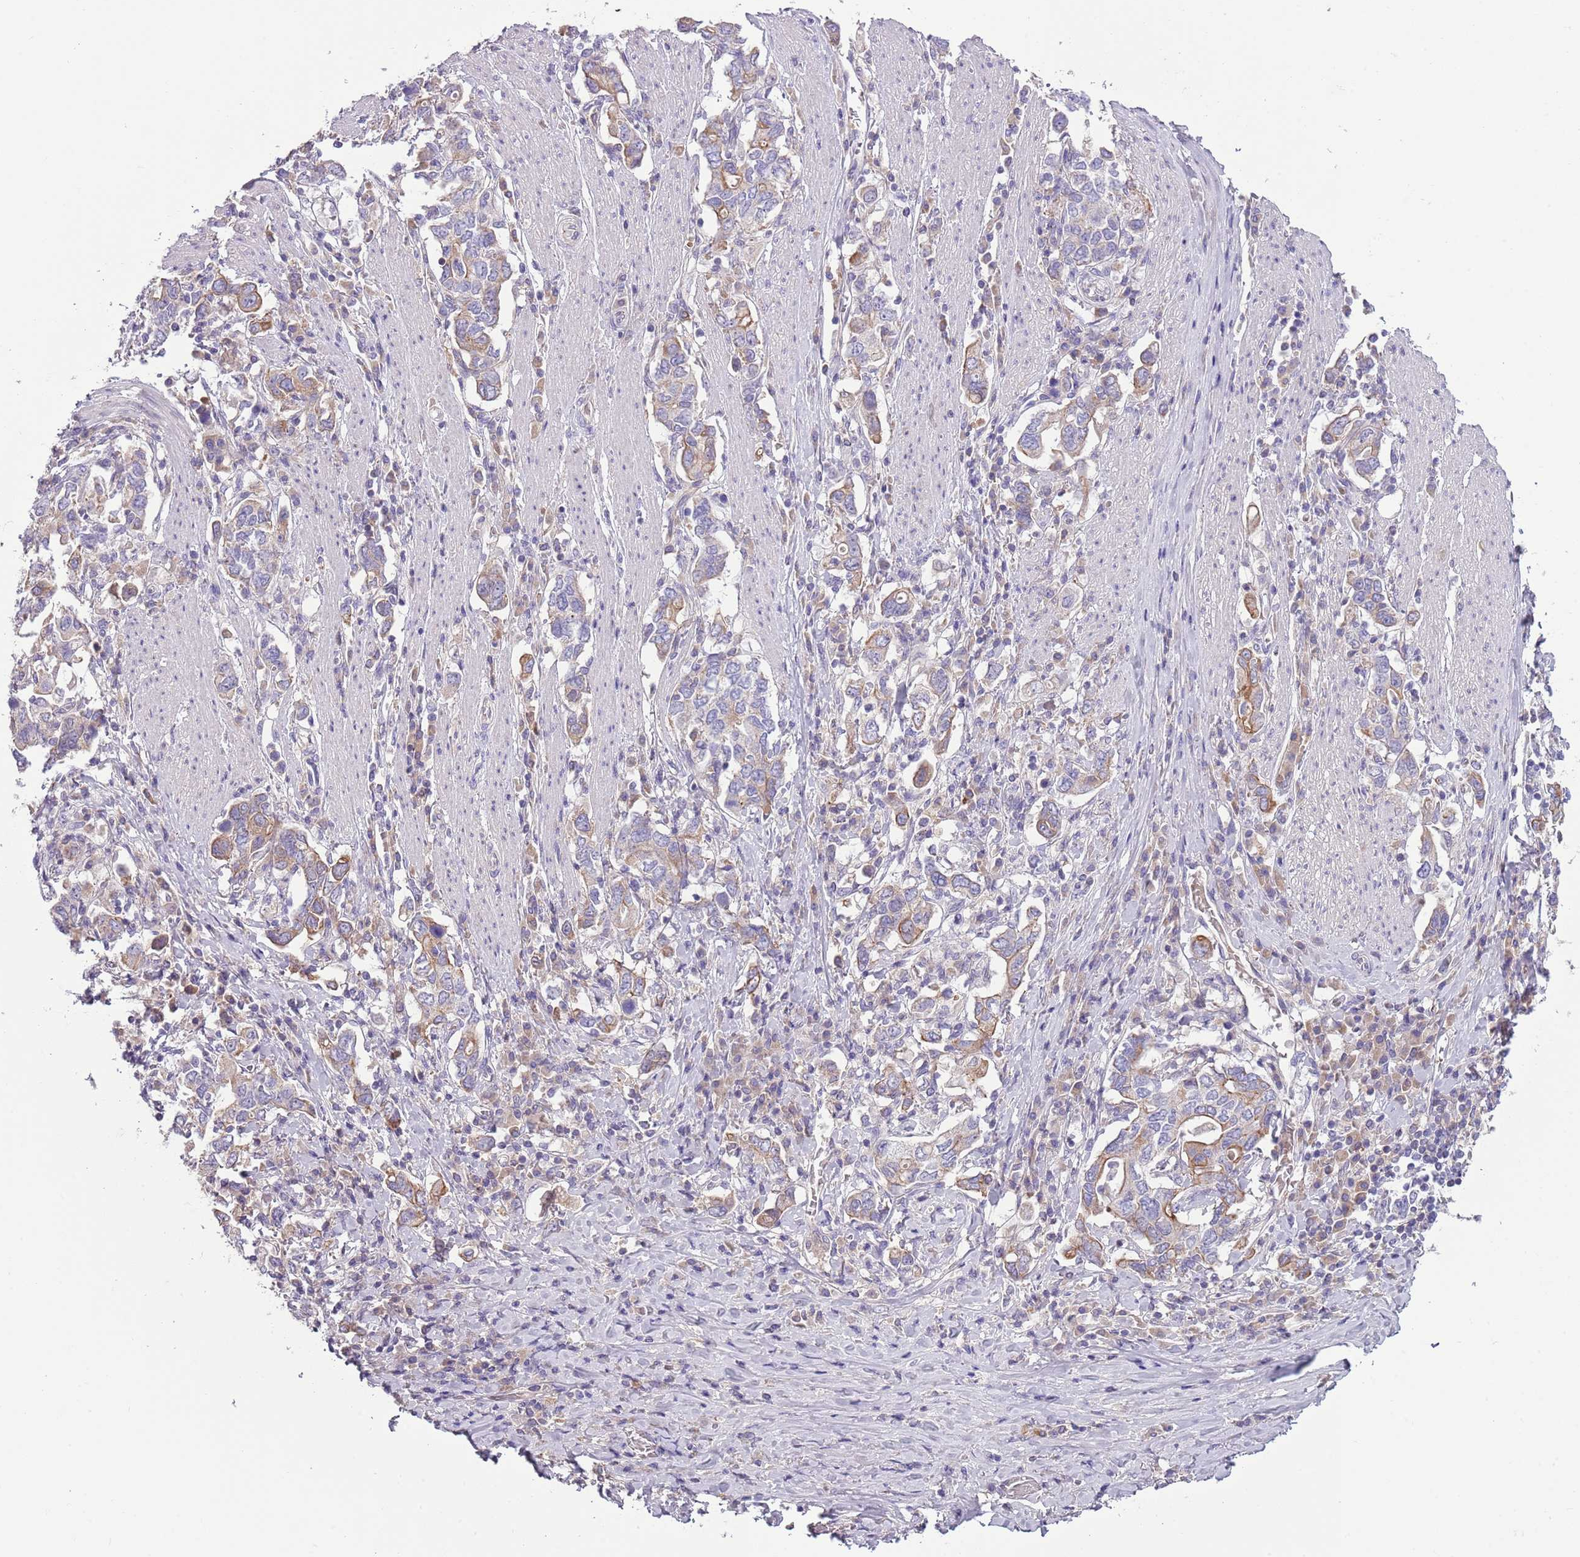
{"staining": {"intensity": "moderate", "quantity": "25%-75%", "location": "cytoplasmic/membranous"}, "tissue": "stomach cancer", "cell_type": "Tumor cells", "image_type": "cancer", "snomed": [{"axis": "morphology", "description": "Adenocarcinoma, NOS"}, {"axis": "topography", "description": "Stomach, upper"}, {"axis": "topography", "description": "Stomach"}], "caption": "Human stomach adenocarcinoma stained with a brown dye shows moderate cytoplasmic/membranous positive positivity in approximately 25%-75% of tumor cells.", "gene": "HES3", "patient": {"sex": "male", "age": 62}}